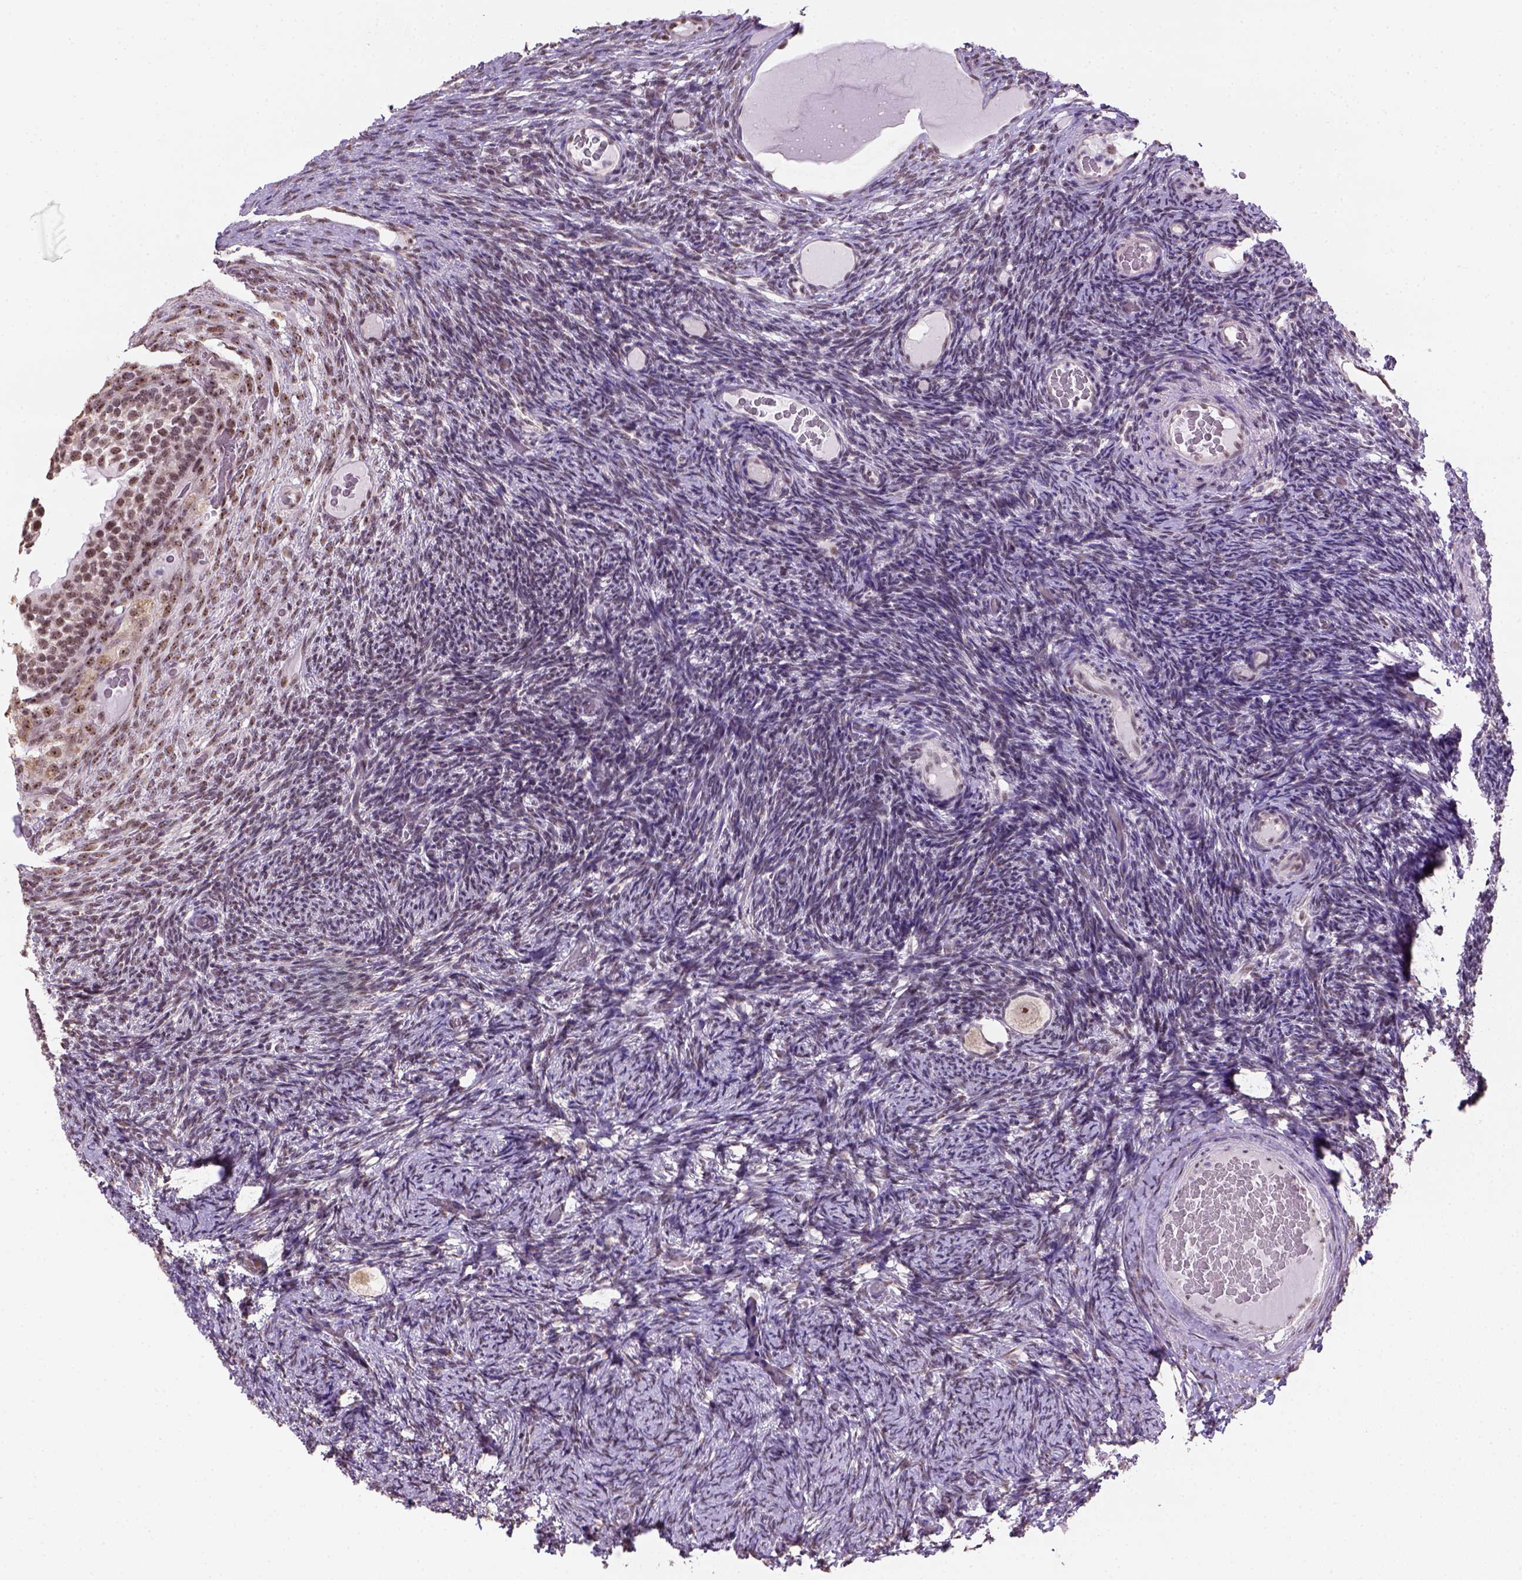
{"staining": {"intensity": "strong", "quantity": ">75%", "location": "nuclear"}, "tissue": "ovary", "cell_type": "Follicle cells", "image_type": "normal", "snomed": [{"axis": "morphology", "description": "Normal tissue, NOS"}, {"axis": "topography", "description": "Ovary"}], "caption": "High-magnification brightfield microscopy of unremarkable ovary stained with DAB (brown) and counterstained with hematoxylin (blue). follicle cells exhibit strong nuclear staining is appreciated in approximately>75% of cells. (DAB IHC, brown staining for protein, blue staining for nuclei).", "gene": "DDX50", "patient": {"sex": "female", "age": 34}}